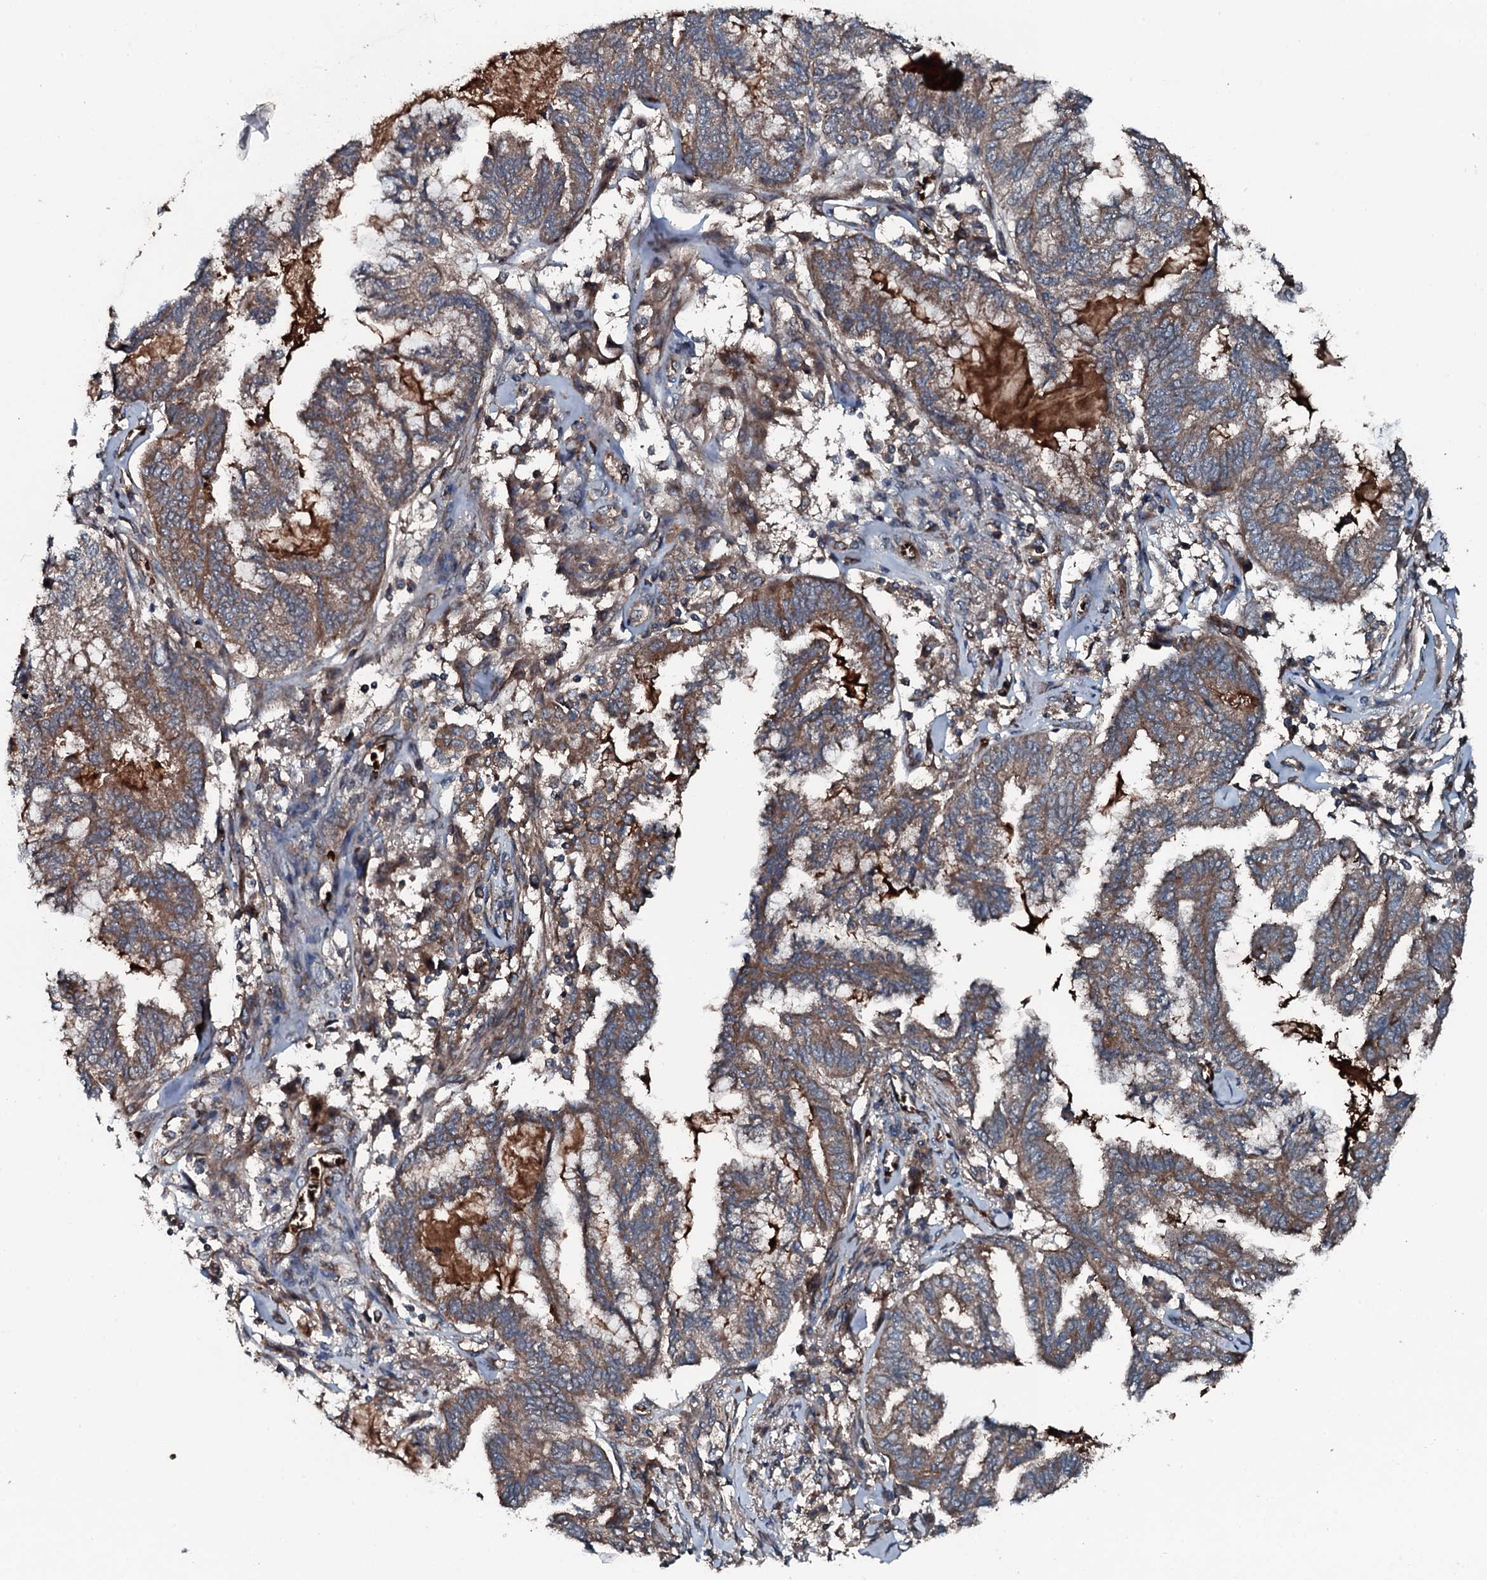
{"staining": {"intensity": "moderate", "quantity": ">75%", "location": "cytoplasmic/membranous"}, "tissue": "endometrial cancer", "cell_type": "Tumor cells", "image_type": "cancer", "snomed": [{"axis": "morphology", "description": "Adenocarcinoma, NOS"}, {"axis": "topography", "description": "Endometrium"}], "caption": "This image shows adenocarcinoma (endometrial) stained with IHC to label a protein in brown. The cytoplasmic/membranous of tumor cells show moderate positivity for the protein. Nuclei are counter-stained blue.", "gene": "TRIM7", "patient": {"sex": "female", "age": 86}}